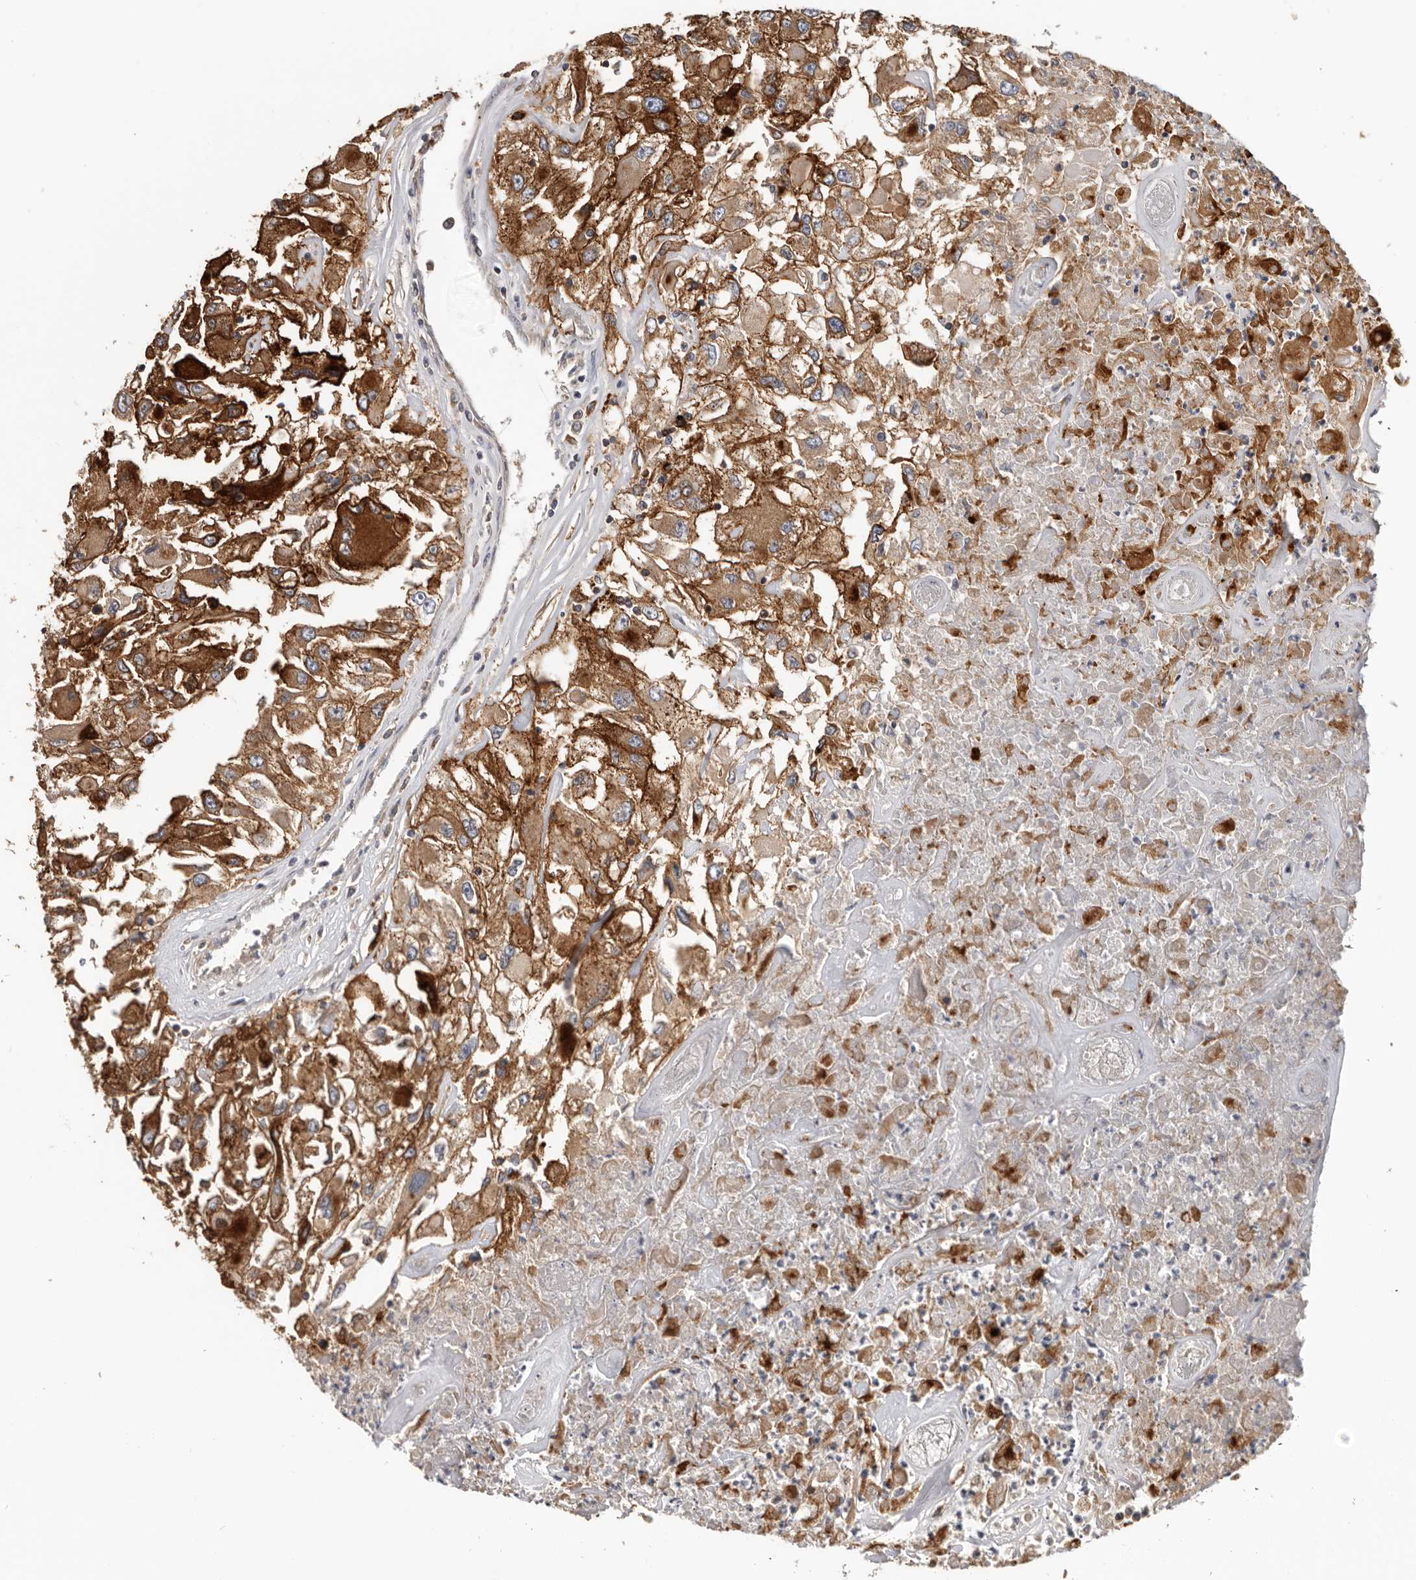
{"staining": {"intensity": "strong", "quantity": ">75%", "location": "cytoplasmic/membranous"}, "tissue": "renal cancer", "cell_type": "Tumor cells", "image_type": "cancer", "snomed": [{"axis": "morphology", "description": "Adenocarcinoma, NOS"}, {"axis": "topography", "description": "Kidney"}], "caption": "Immunohistochemistry micrograph of neoplastic tissue: human renal adenocarcinoma stained using IHC demonstrates high levels of strong protein expression localized specifically in the cytoplasmic/membranous of tumor cells, appearing as a cytoplasmic/membranous brown color.", "gene": "TFRC", "patient": {"sex": "female", "age": 52}}